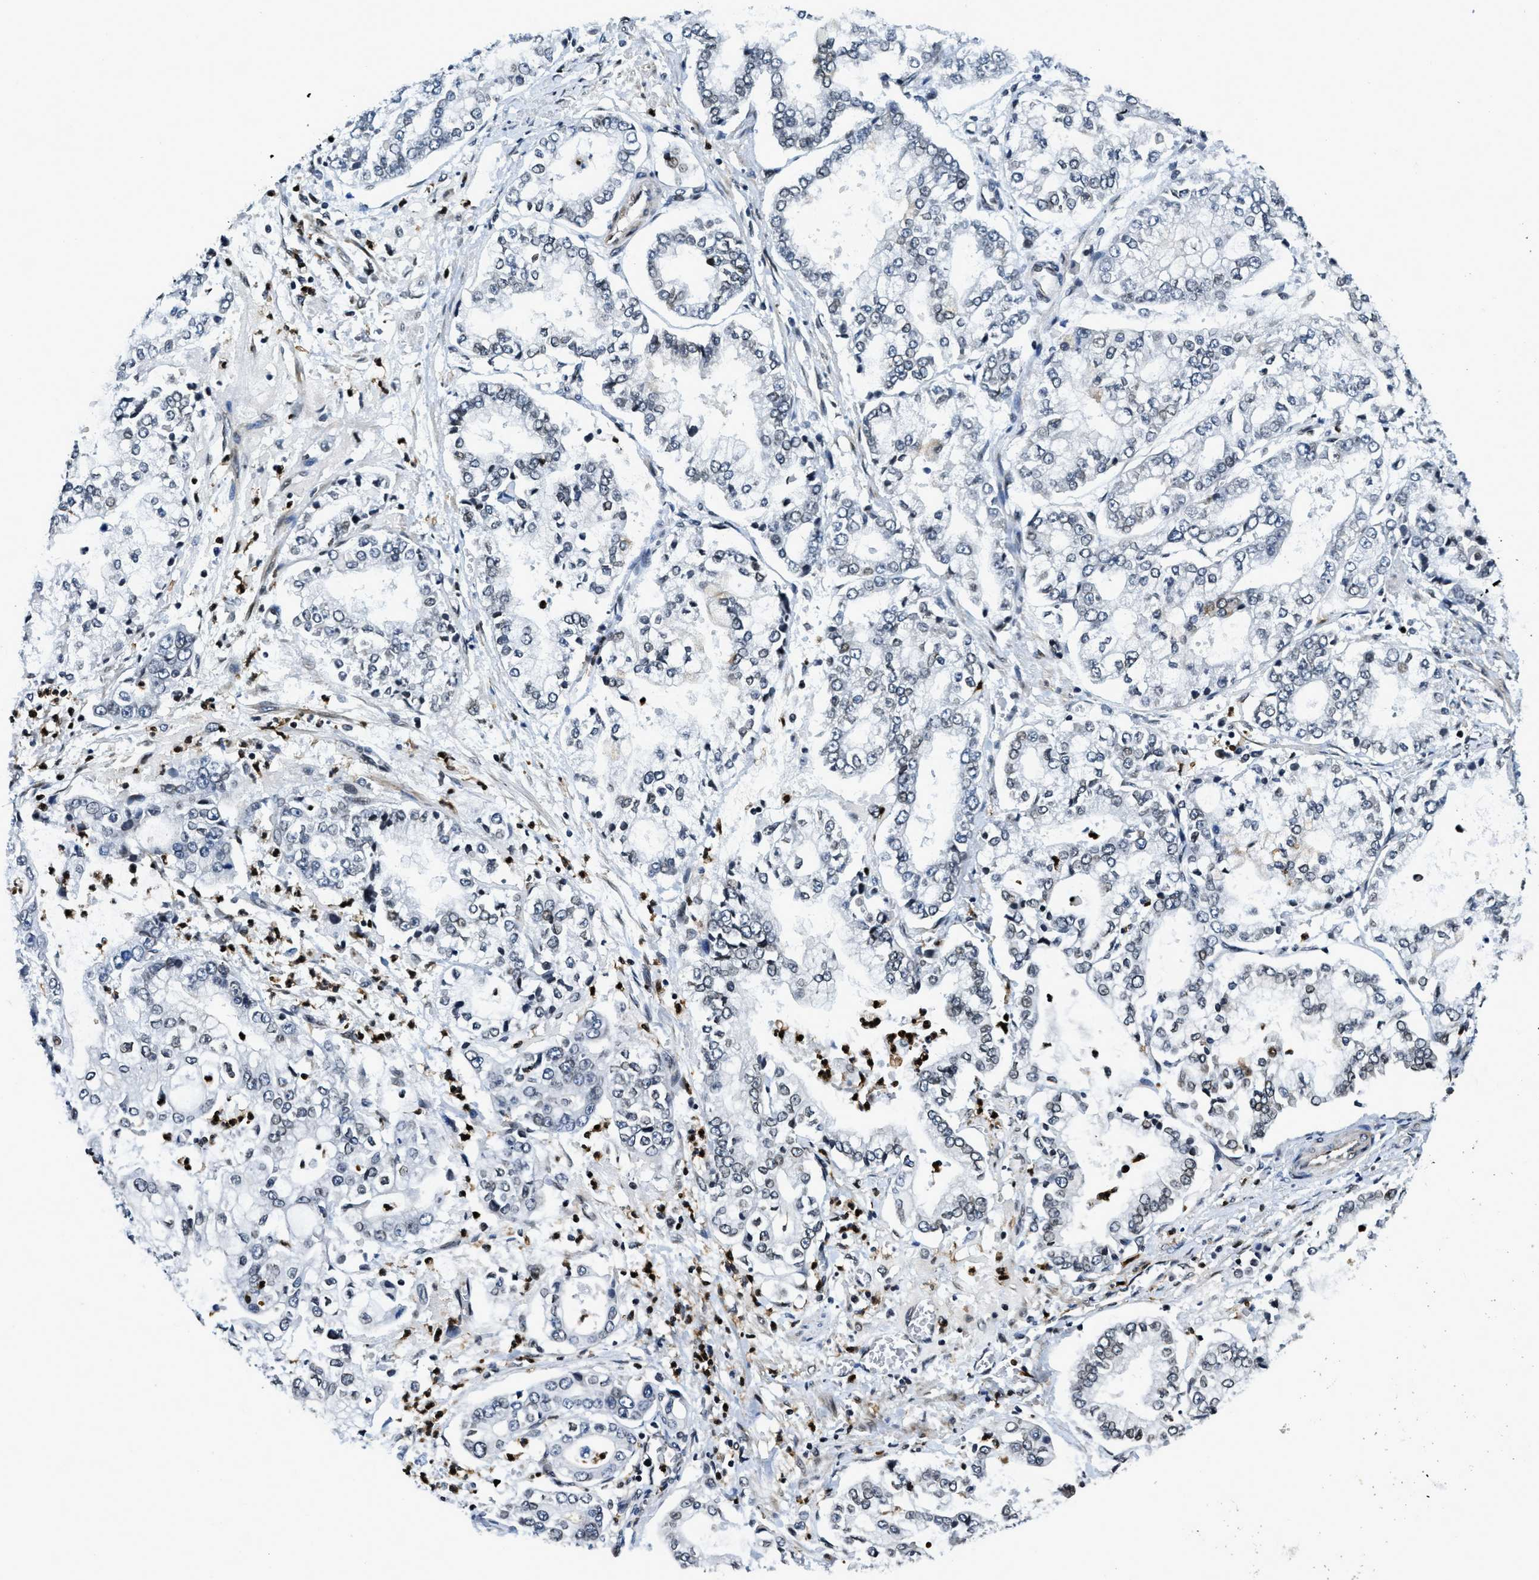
{"staining": {"intensity": "weak", "quantity": "<25%", "location": "nuclear"}, "tissue": "stomach cancer", "cell_type": "Tumor cells", "image_type": "cancer", "snomed": [{"axis": "morphology", "description": "Adenocarcinoma, NOS"}, {"axis": "topography", "description": "Stomach"}], "caption": "Tumor cells show no significant staining in stomach cancer.", "gene": "ZC3HC1", "patient": {"sex": "male", "age": 76}}